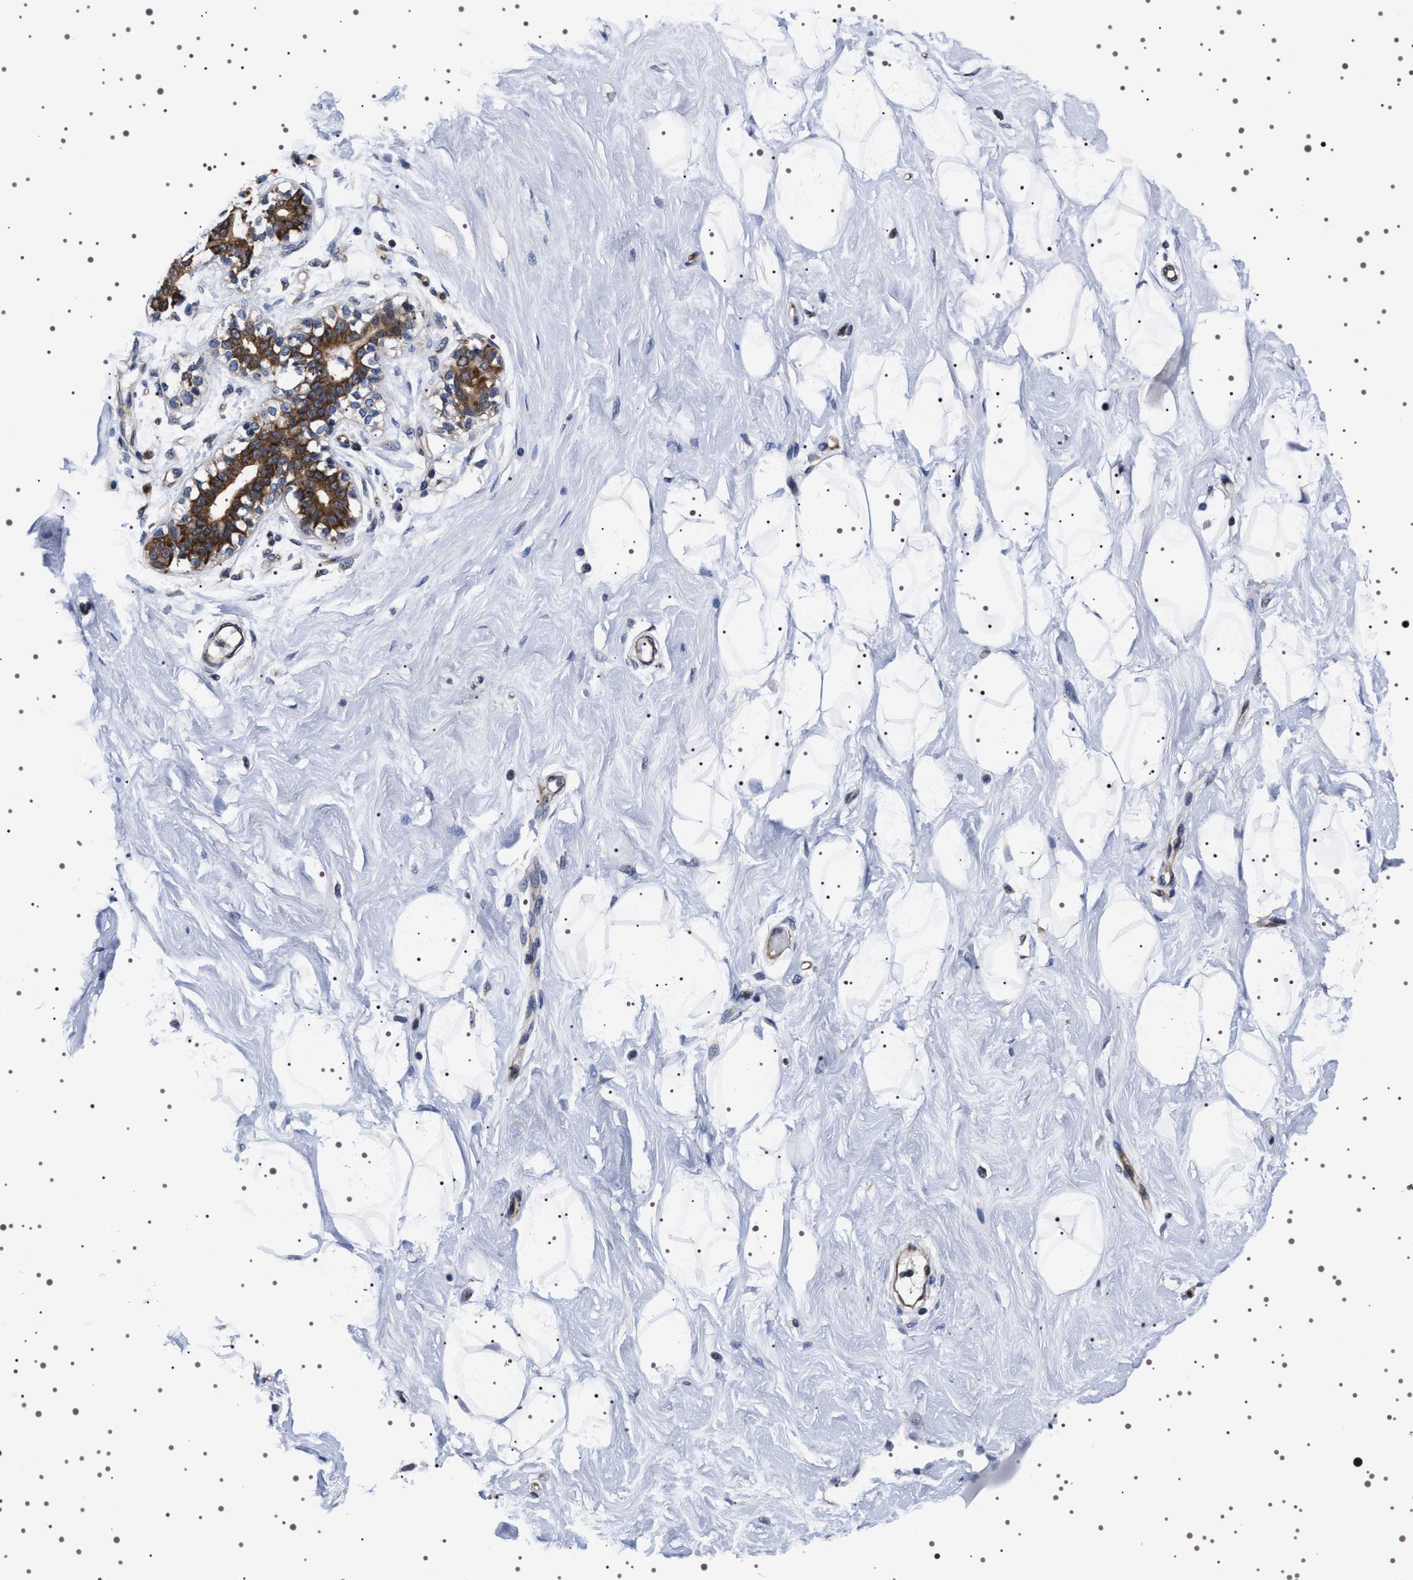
{"staining": {"intensity": "negative", "quantity": "none", "location": "none"}, "tissue": "breast", "cell_type": "Adipocytes", "image_type": "normal", "snomed": [{"axis": "morphology", "description": "Normal tissue, NOS"}, {"axis": "topography", "description": "Breast"}], "caption": "DAB (3,3'-diaminobenzidine) immunohistochemical staining of unremarkable human breast displays no significant staining in adipocytes.", "gene": "DARS1", "patient": {"sex": "female", "age": 23}}